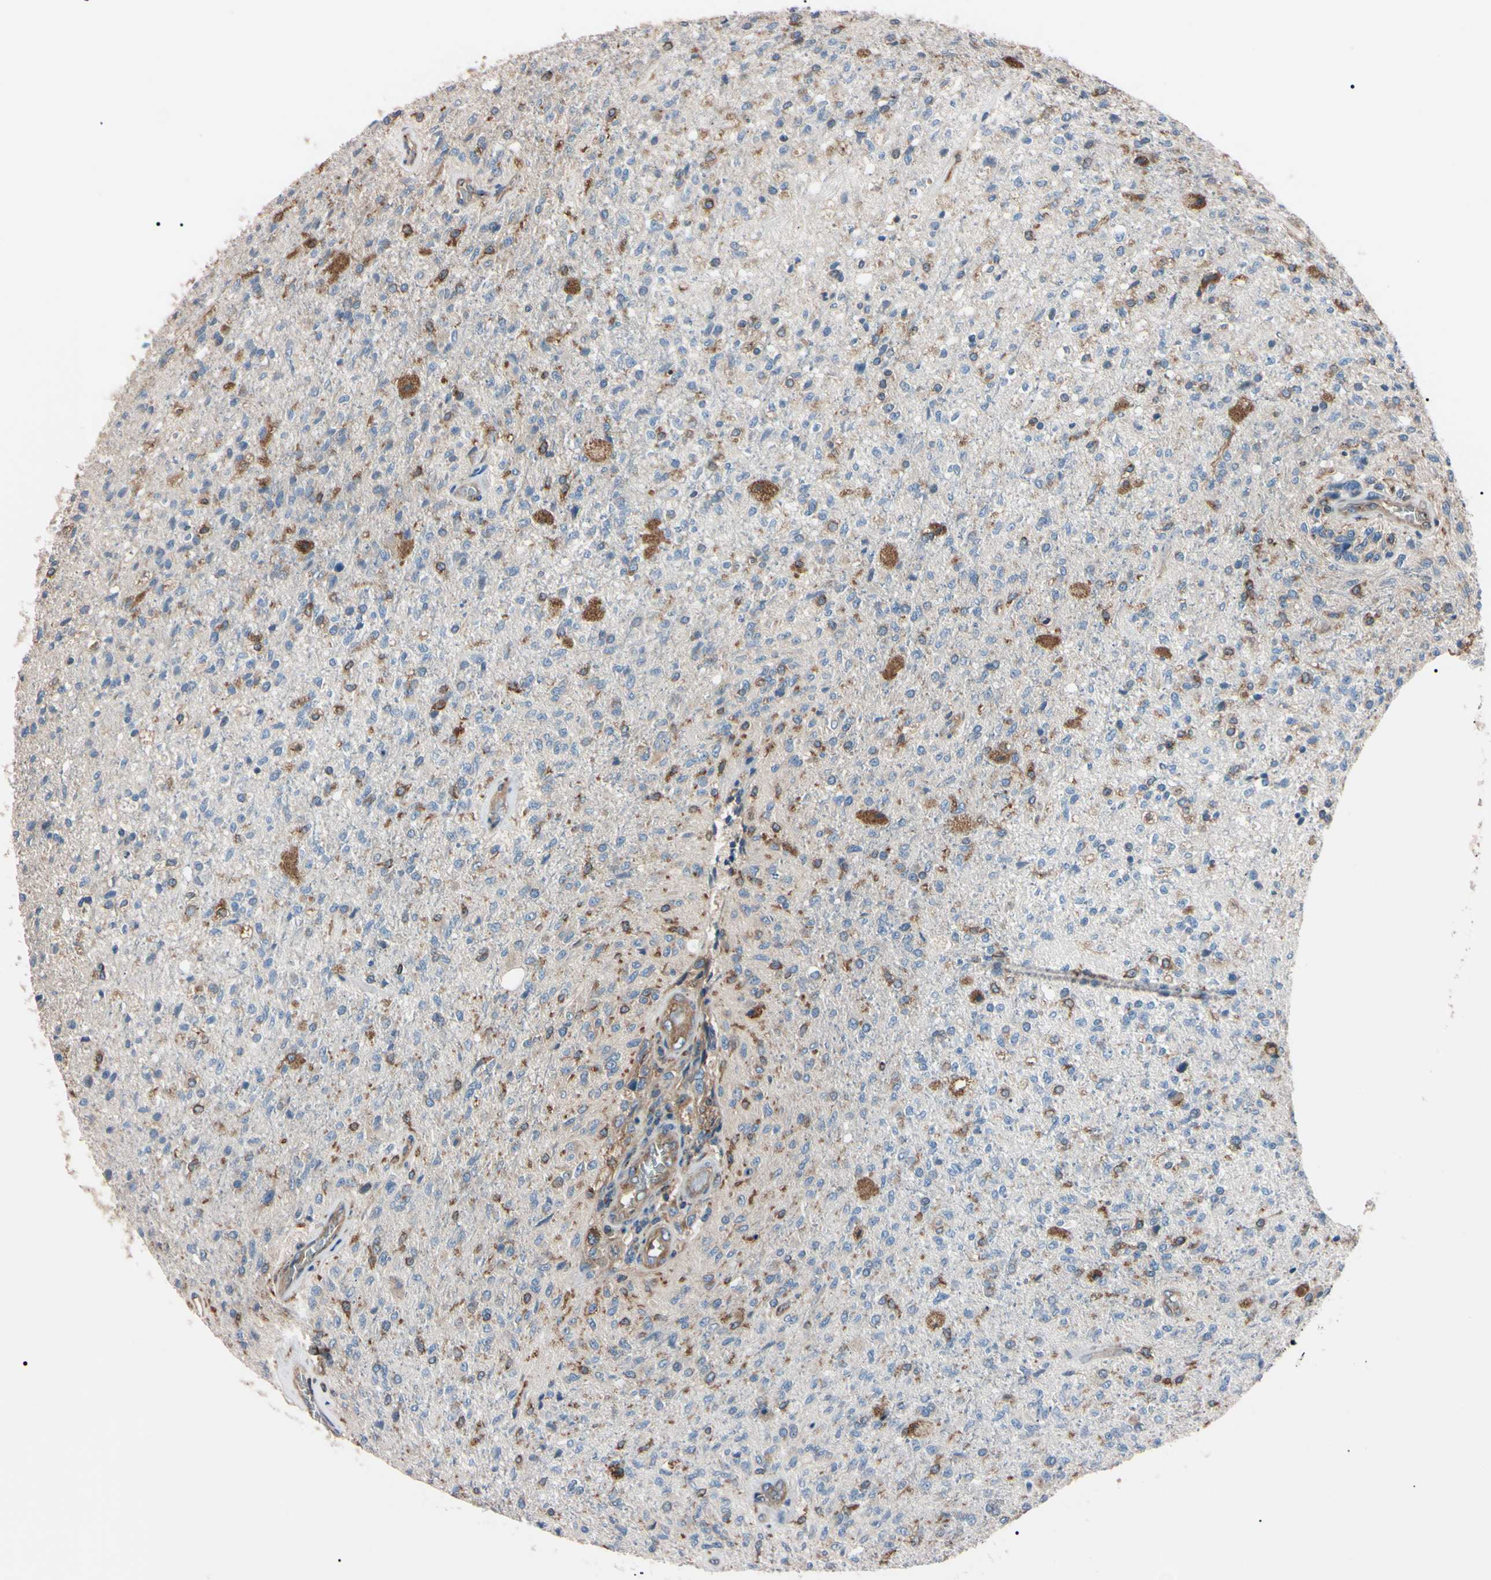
{"staining": {"intensity": "weak", "quantity": ">75%", "location": "cytoplasmic/membranous"}, "tissue": "glioma", "cell_type": "Tumor cells", "image_type": "cancer", "snomed": [{"axis": "morphology", "description": "Normal tissue, NOS"}, {"axis": "morphology", "description": "Glioma, malignant, High grade"}, {"axis": "topography", "description": "Cerebral cortex"}], "caption": "This image reveals immunohistochemistry staining of malignant glioma (high-grade), with low weak cytoplasmic/membranous expression in about >75% of tumor cells.", "gene": "PRKACA", "patient": {"sex": "male", "age": 77}}